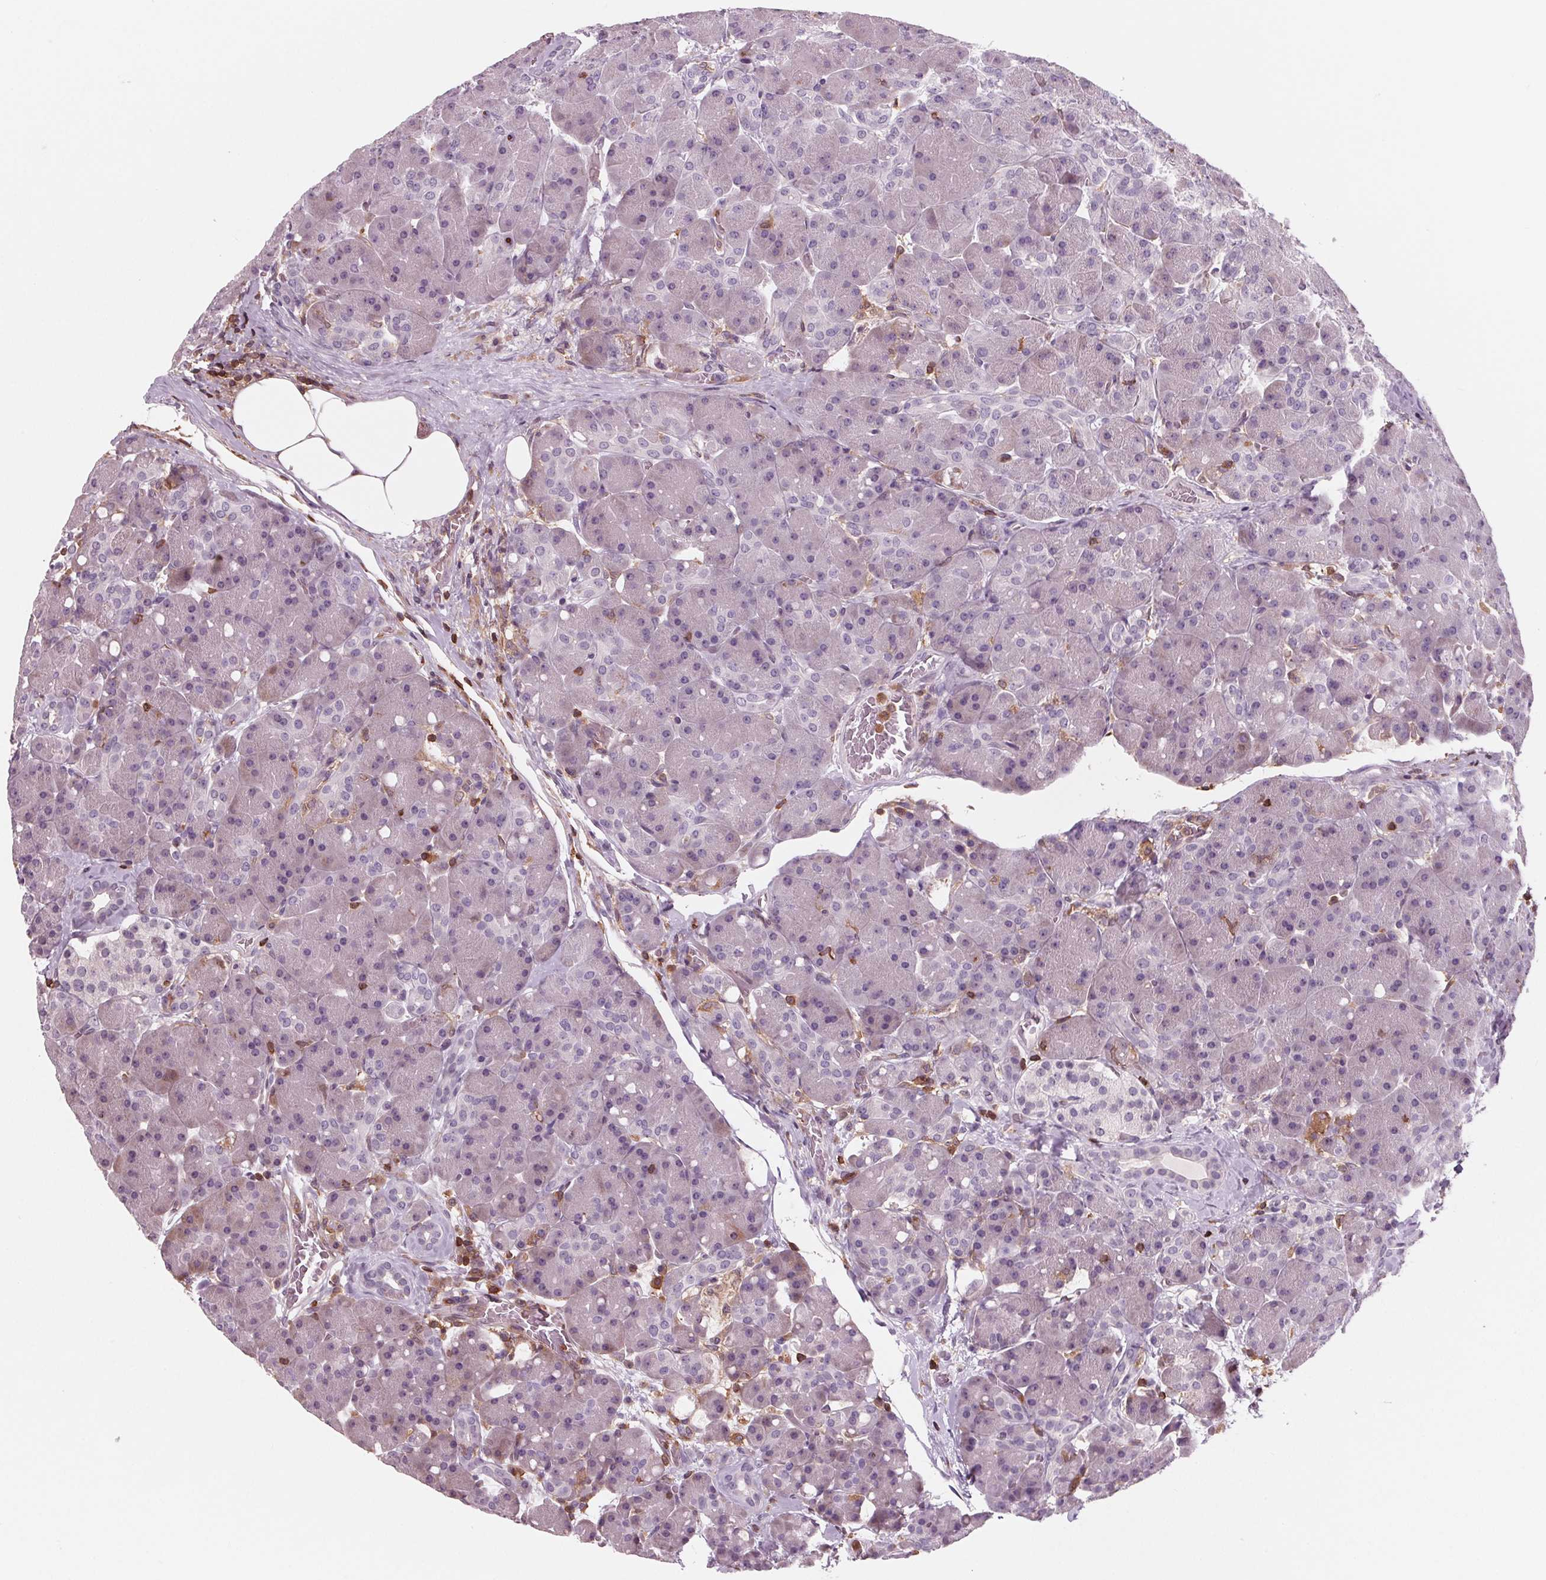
{"staining": {"intensity": "negative", "quantity": "none", "location": "none"}, "tissue": "pancreas", "cell_type": "Exocrine glandular cells", "image_type": "normal", "snomed": [{"axis": "morphology", "description": "Normal tissue, NOS"}, {"axis": "topography", "description": "Pancreas"}], "caption": "An immunohistochemistry (IHC) image of normal pancreas is shown. There is no staining in exocrine glandular cells of pancreas. (DAB (3,3'-diaminobenzidine) immunohistochemistry, high magnification).", "gene": "ARHGAP25", "patient": {"sex": "male", "age": 55}}